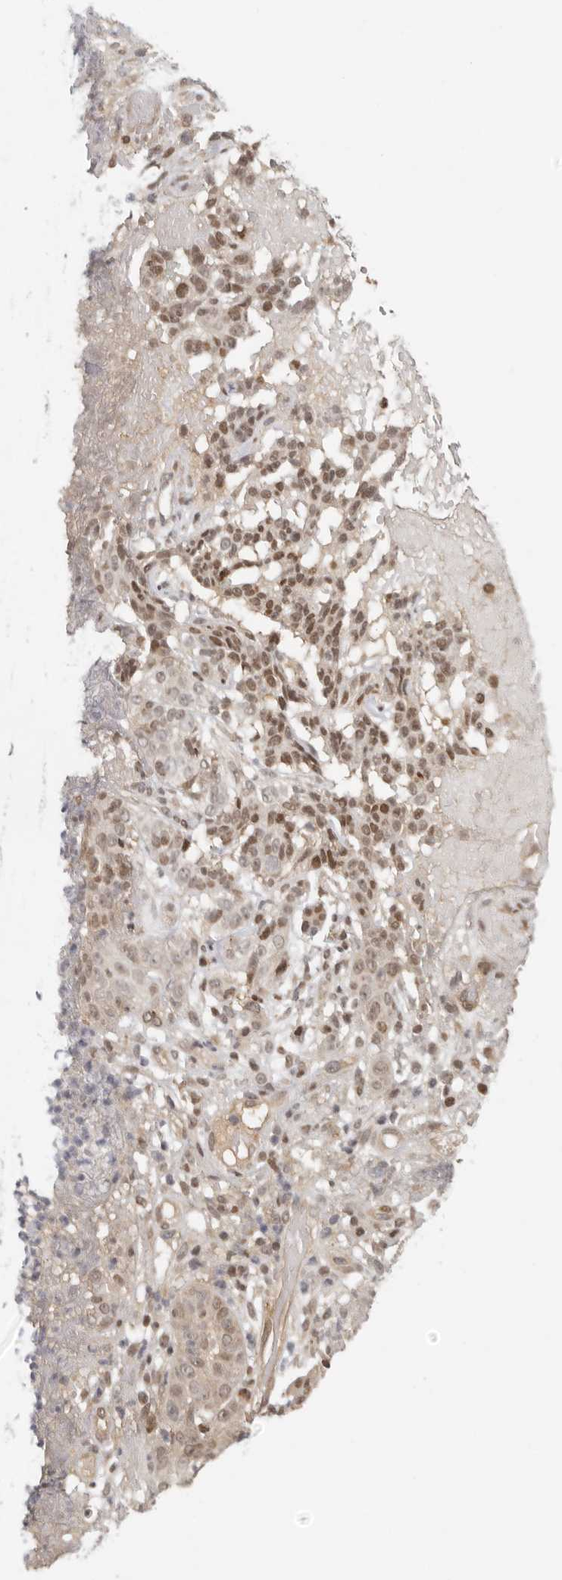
{"staining": {"intensity": "weak", "quantity": ">75%", "location": "cytoplasmic/membranous"}, "tissue": "adipose tissue", "cell_type": "Adipocytes", "image_type": "normal", "snomed": [{"axis": "morphology", "description": "Normal tissue, NOS"}, {"axis": "morphology", "description": "Basal cell carcinoma"}, {"axis": "topography", "description": "Cartilage tissue"}, {"axis": "topography", "description": "Nasopharynx"}, {"axis": "topography", "description": "Oral tissue"}], "caption": "Immunohistochemical staining of unremarkable adipose tissue displays >75% levels of weak cytoplasmic/membranous protein expression in about >75% of adipocytes.", "gene": "PSMA5", "patient": {"sex": "female", "age": 77}}